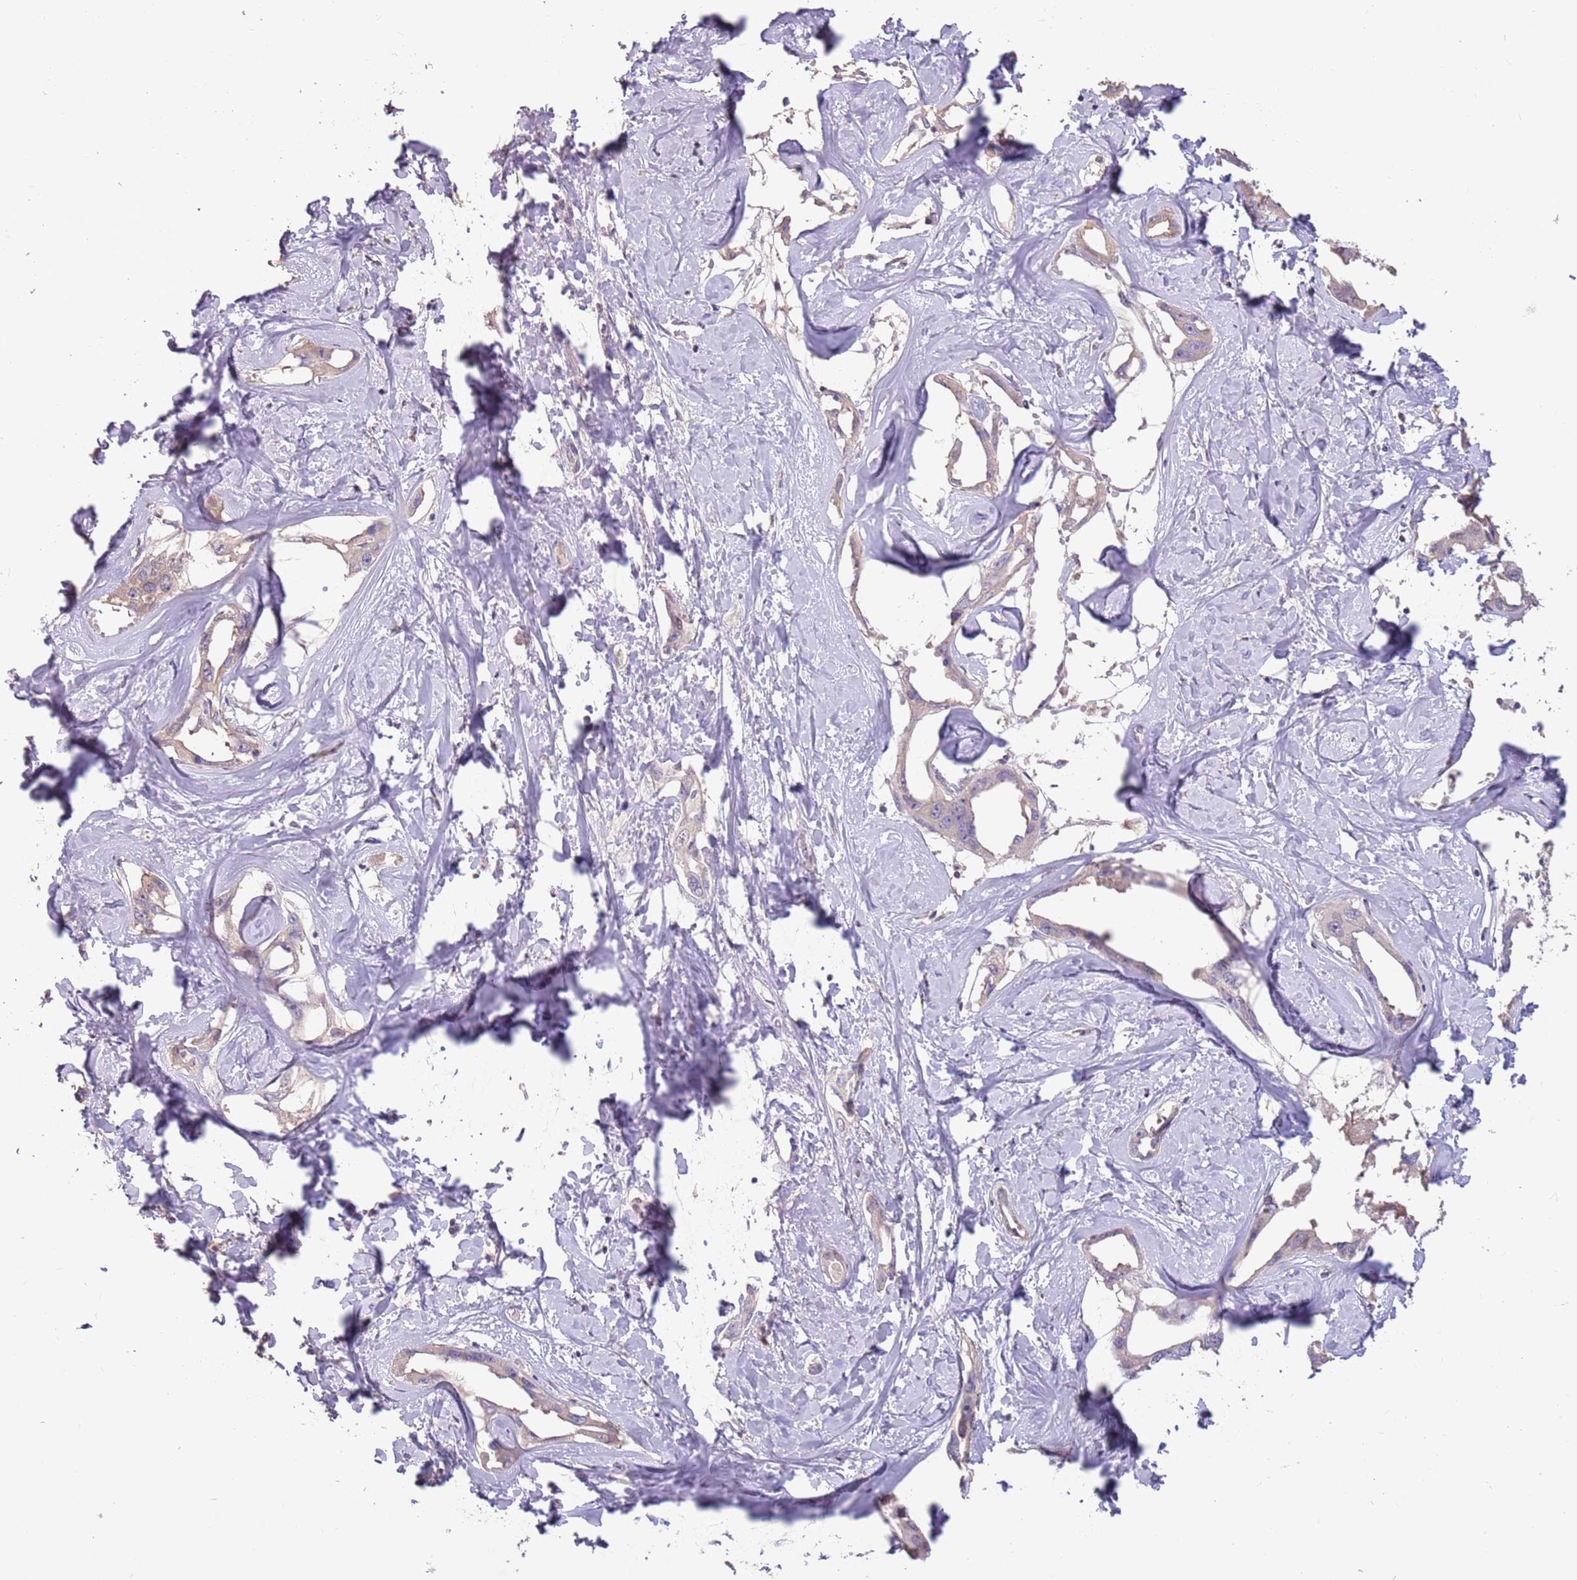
{"staining": {"intensity": "negative", "quantity": "none", "location": "none"}, "tissue": "liver cancer", "cell_type": "Tumor cells", "image_type": "cancer", "snomed": [{"axis": "morphology", "description": "Cholangiocarcinoma"}, {"axis": "topography", "description": "Liver"}], "caption": "Immunohistochemistry (IHC) histopathology image of neoplastic tissue: human cholangiocarcinoma (liver) stained with DAB (3,3'-diaminobenzidine) reveals no significant protein expression in tumor cells.", "gene": "MBD3L1", "patient": {"sex": "male", "age": 59}}